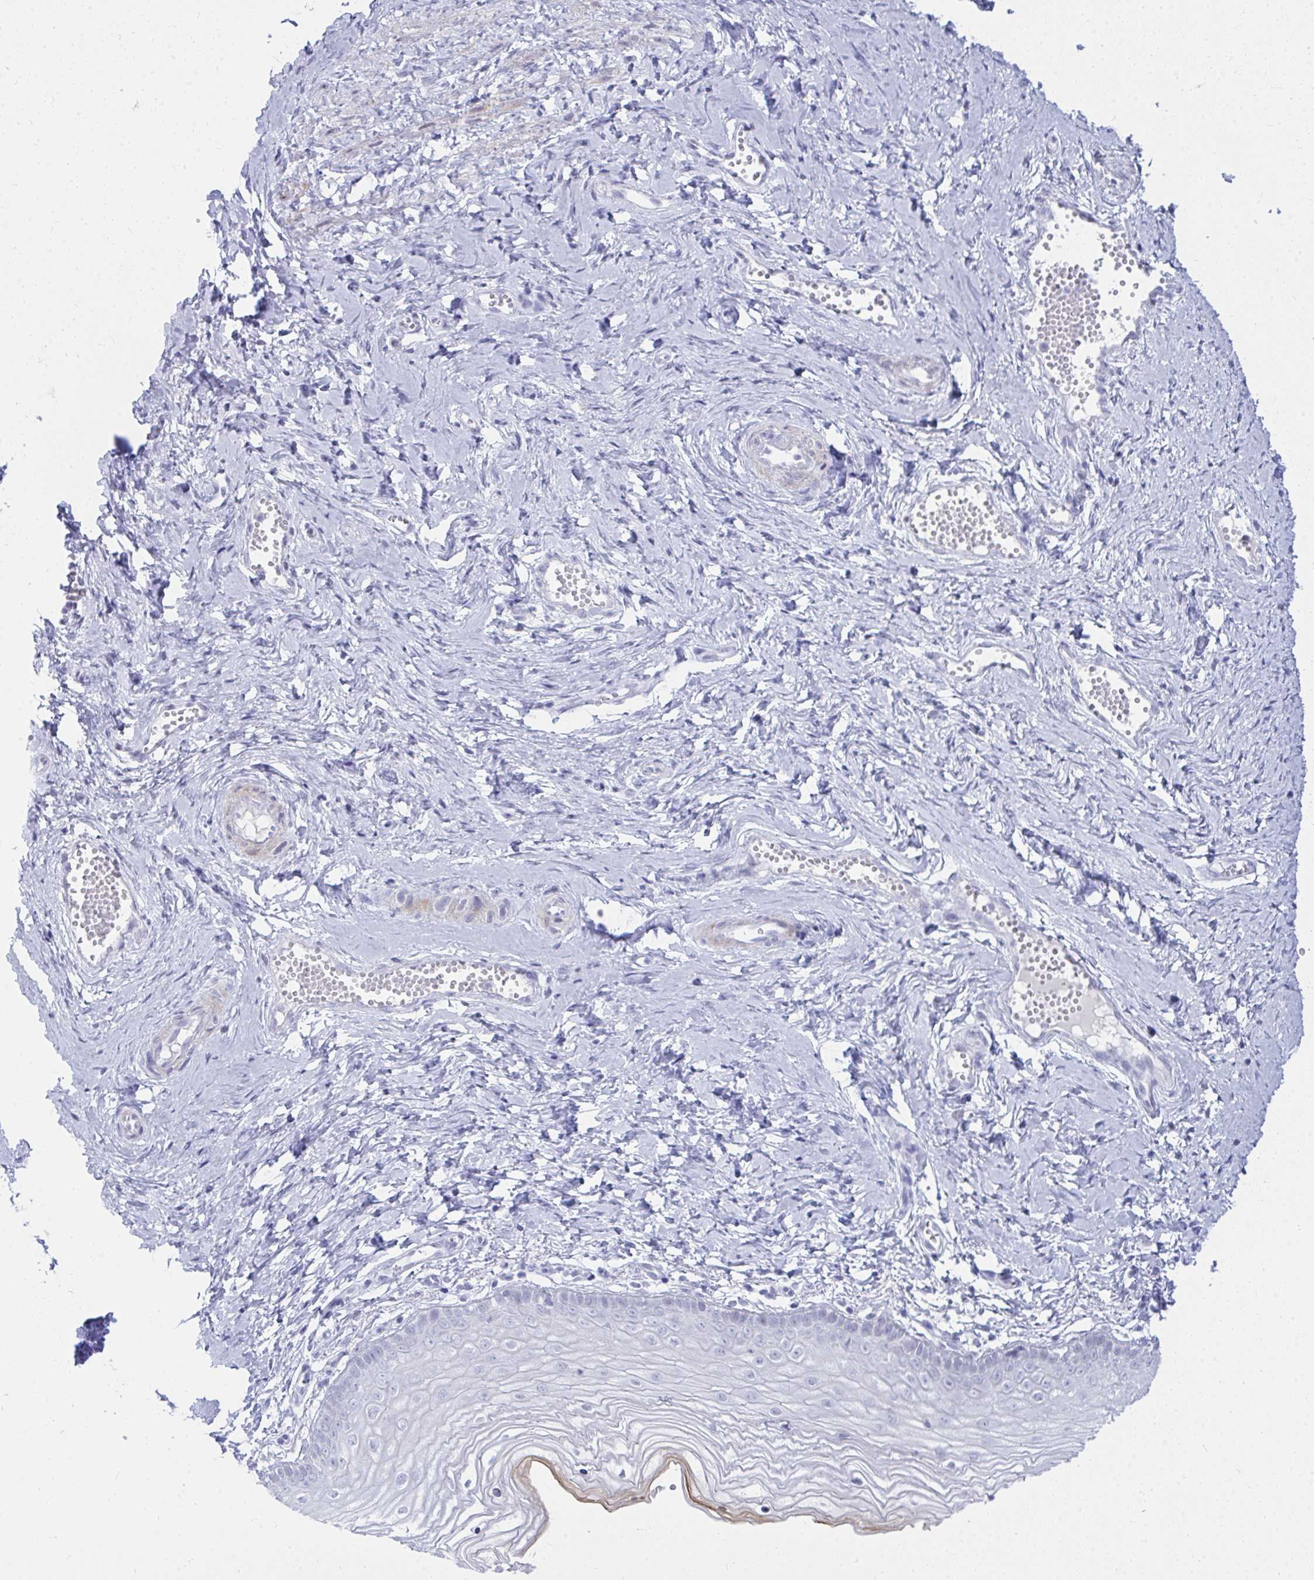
{"staining": {"intensity": "negative", "quantity": "none", "location": "none"}, "tissue": "vagina", "cell_type": "Squamous epithelial cells", "image_type": "normal", "snomed": [{"axis": "morphology", "description": "Normal tissue, NOS"}, {"axis": "topography", "description": "Vagina"}], "caption": "Unremarkable vagina was stained to show a protein in brown. There is no significant staining in squamous epithelial cells. (DAB (3,3'-diaminobenzidine) immunohistochemistry visualized using brightfield microscopy, high magnification).", "gene": "OR5F1", "patient": {"sex": "female", "age": 38}}